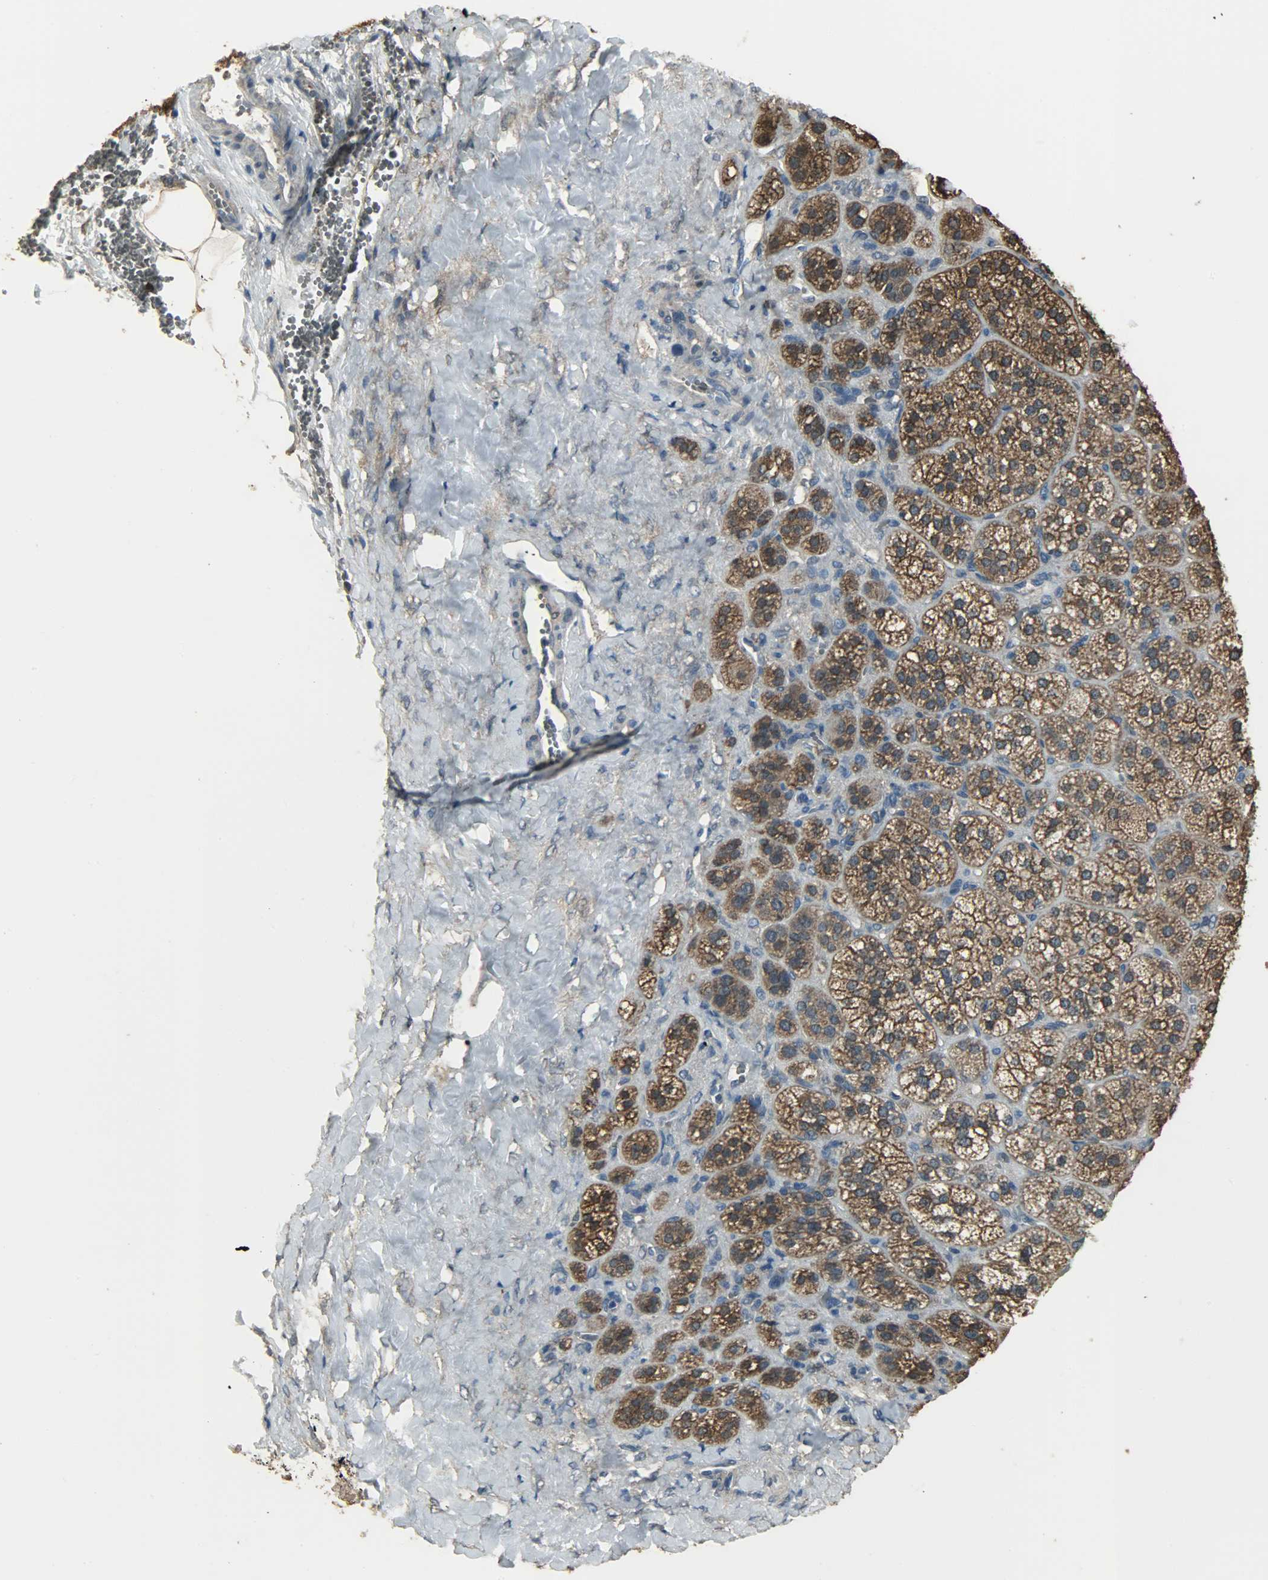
{"staining": {"intensity": "moderate", "quantity": ">75%", "location": "cytoplasmic/membranous"}, "tissue": "adrenal gland", "cell_type": "Glandular cells", "image_type": "normal", "snomed": [{"axis": "morphology", "description": "Normal tissue, NOS"}, {"axis": "topography", "description": "Adrenal gland"}], "caption": "Adrenal gland stained for a protein (brown) demonstrates moderate cytoplasmic/membranous positive expression in about >75% of glandular cells.", "gene": "LDHB", "patient": {"sex": "female", "age": 71}}